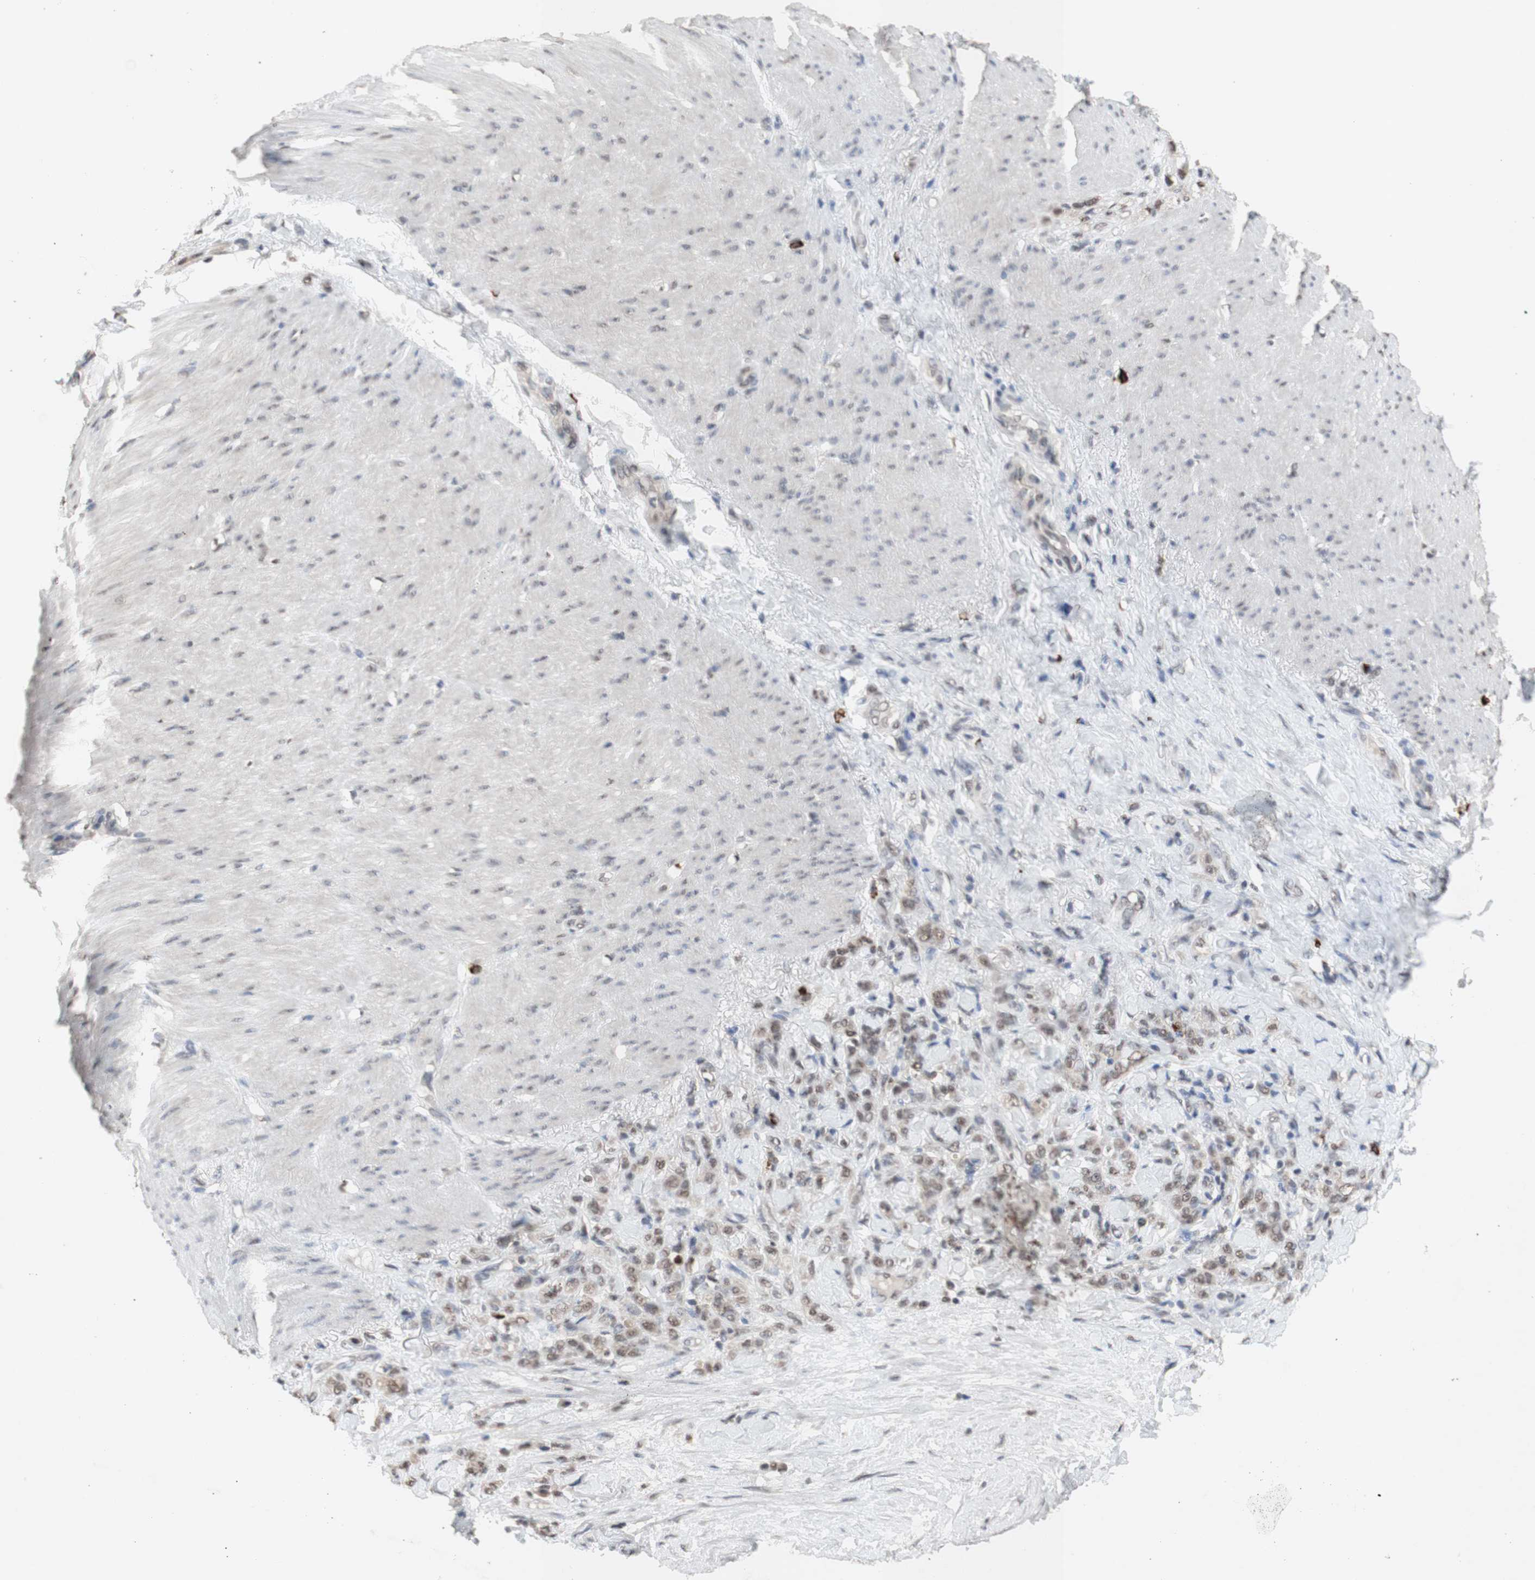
{"staining": {"intensity": "weak", "quantity": ">75%", "location": "nuclear"}, "tissue": "stomach cancer", "cell_type": "Tumor cells", "image_type": "cancer", "snomed": [{"axis": "morphology", "description": "Adenocarcinoma, NOS"}, {"axis": "topography", "description": "Stomach"}], "caption": "DAB (3,3'-diaminobenzidine) immunohistochemical staining of human stomach adenocarcinoma shows weak nuclear protein expression in about >75% of tumor cells. The staining was performed using DAB (3,3'-diaminobenzidine), with brown indicating positive protein expression. Nuclei are stained blue with hematoxylin.", "gene": "SFPQ", "patient": {"sex": "male", "age": 82}}